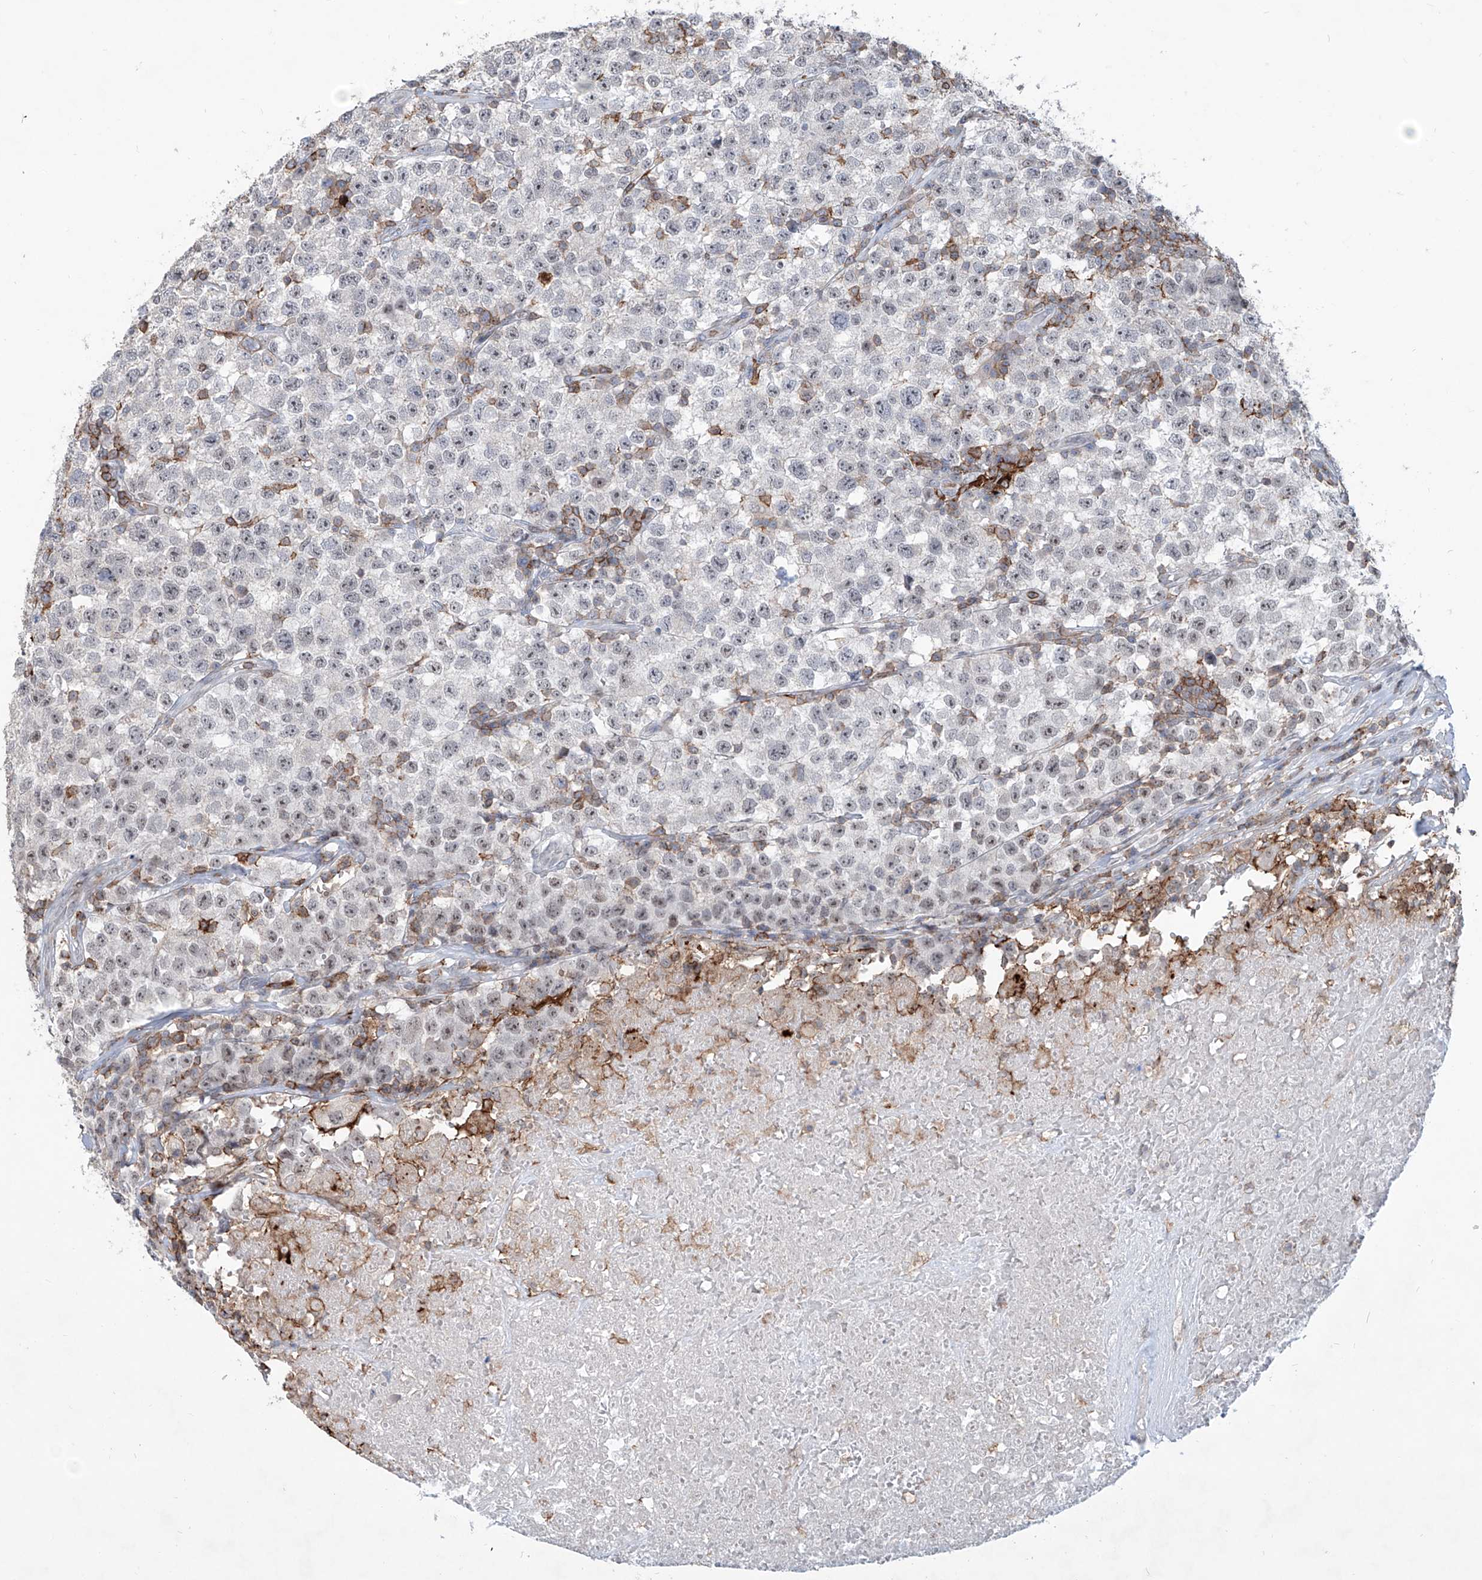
{"staining": {"intensity": "negative", "quantity": "none", "location": "none"}, "tissue": "testis cancer", "cell_type": "Tumor cells", "image_type": "cancer", "snomed": [{"axis": "morphology", "description": "Seminoma, NOS"}, {"axis": "topography", "description": "Testis"}], "caption": "Testis seminoma was stained to show a protein in brown. There is no significant staining in tumor cells.", "gene": "ZBTB48", "patient": {"sex": "male", "age": 22}}